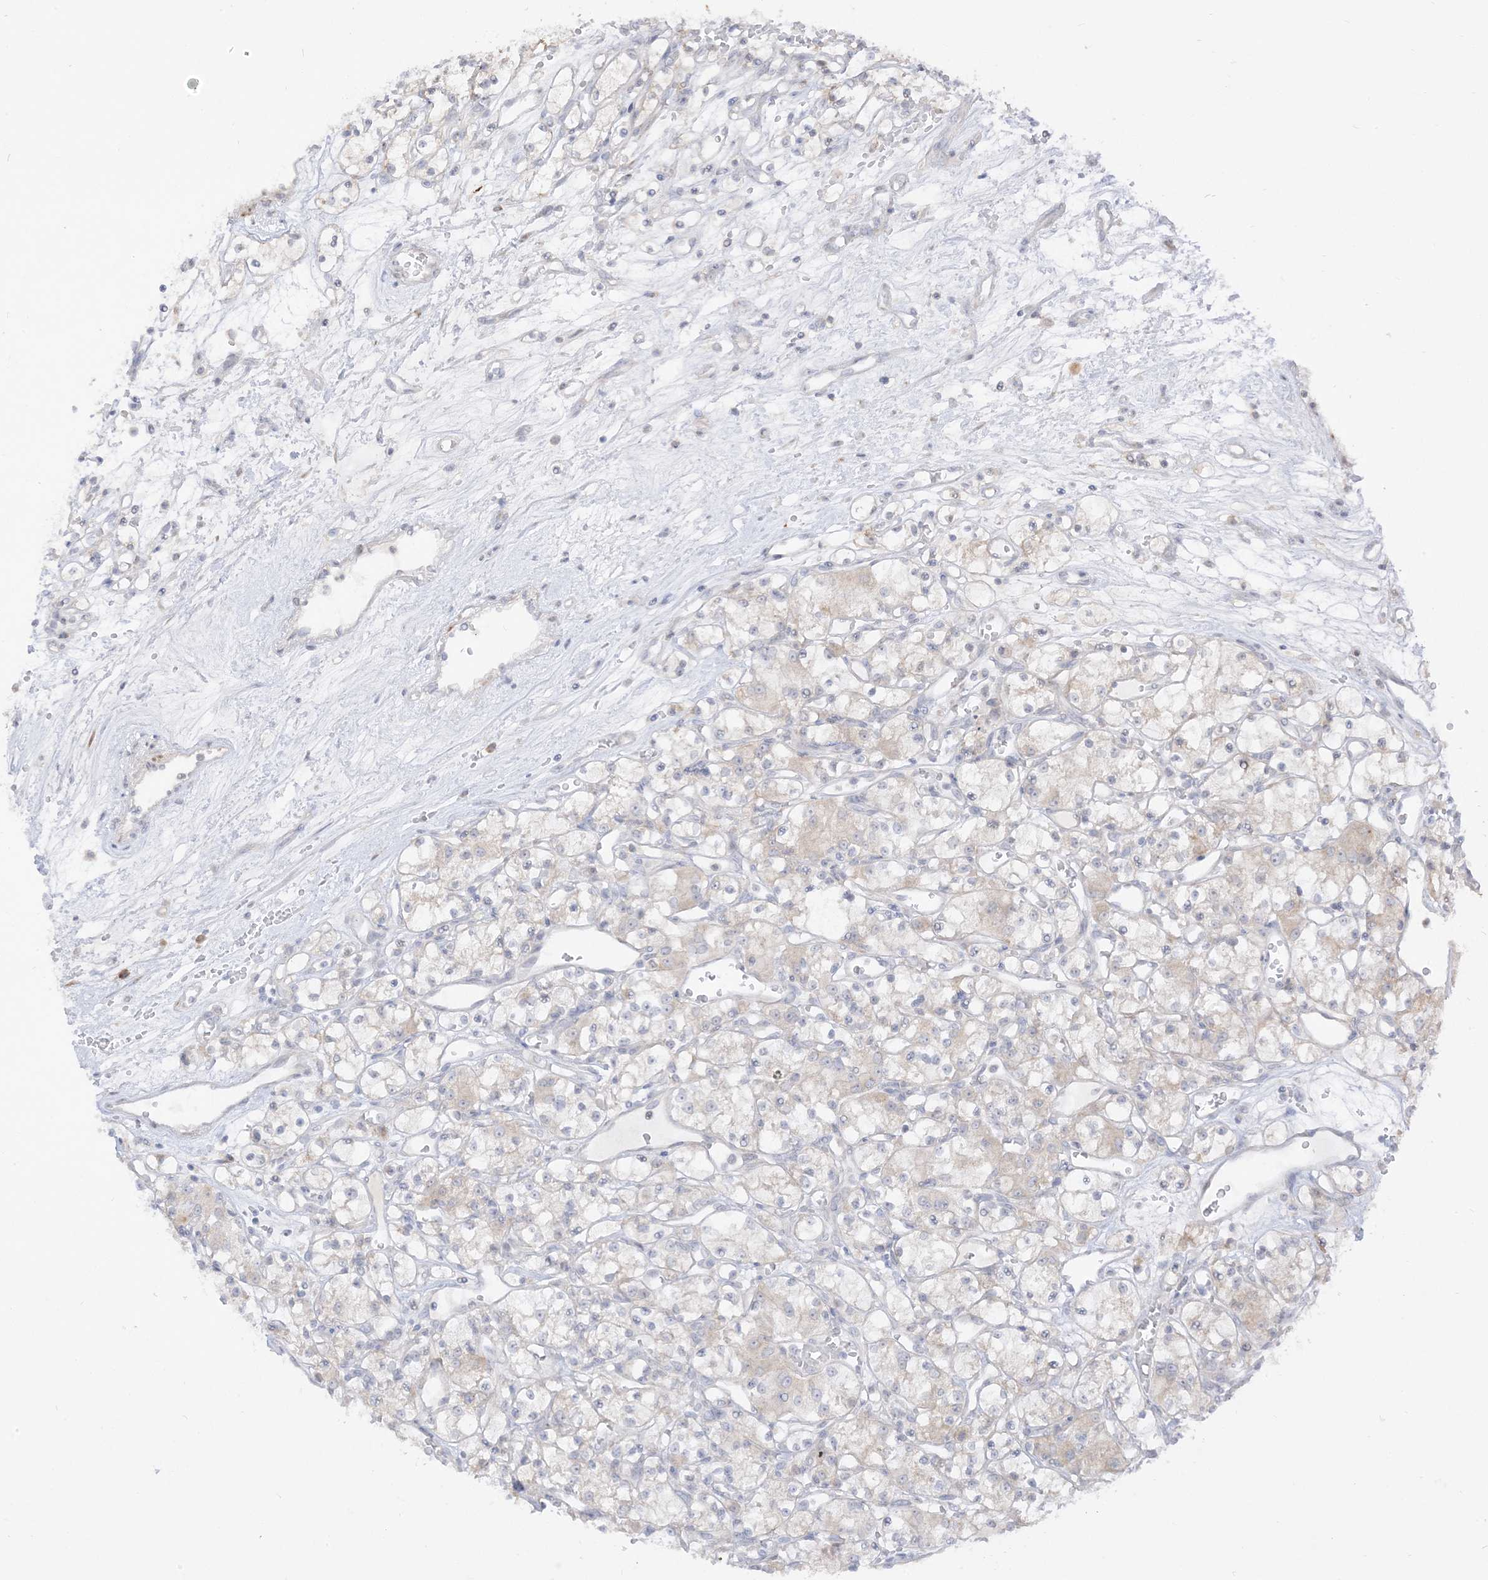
{"staining": {"intensity": "negative", "quantity": "none", "location": "none"}, "tissue": "renal cancer", "cell_type": "Tumor cells", "image_type": "cancer", "snomed": [{"axis": "morphology", "description": "Adenocarcinoma, NOS"}, {"axis": "topography", "description": "Kidney"}], "caption": "This is an IHC histopathology image of adenocarcinoma (renal). There is no expression in tumor cells.", "gene": "LOXL3", "patient": {"sex": "female", "age": 59}}